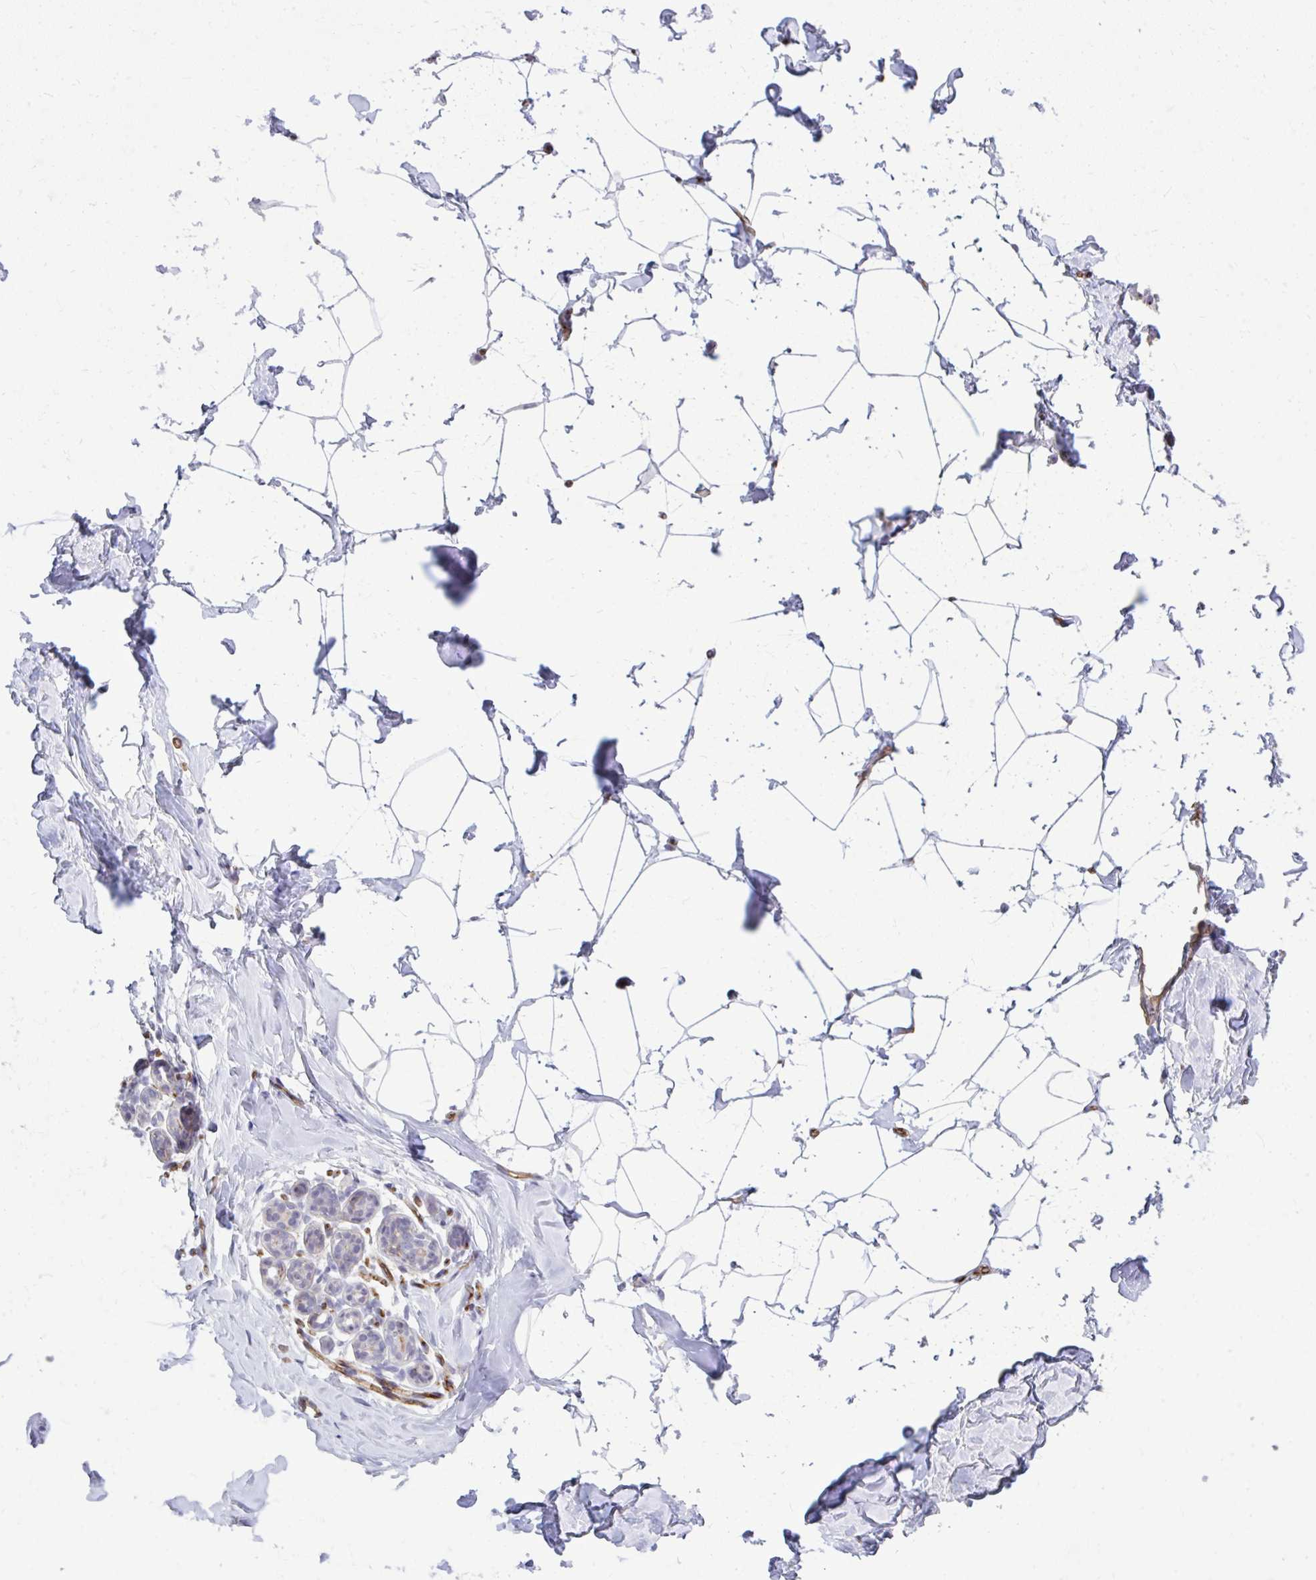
{"staining": {"intensity": "negative", "quantity": "none", "location": "none"}, "tissue": "breast", "cell_type": "Adipocytes", "image_type": "normal", "snomed": [{"axis": "morphology", "description": "Normal tissue, NOS"}, {"axis": "topography", "description": "Breast"}], "caption": "Adipocytes show no significant staining in benign breast.", "gene": "FOXN3", "patient": {"sex": "female", "age": 32}}